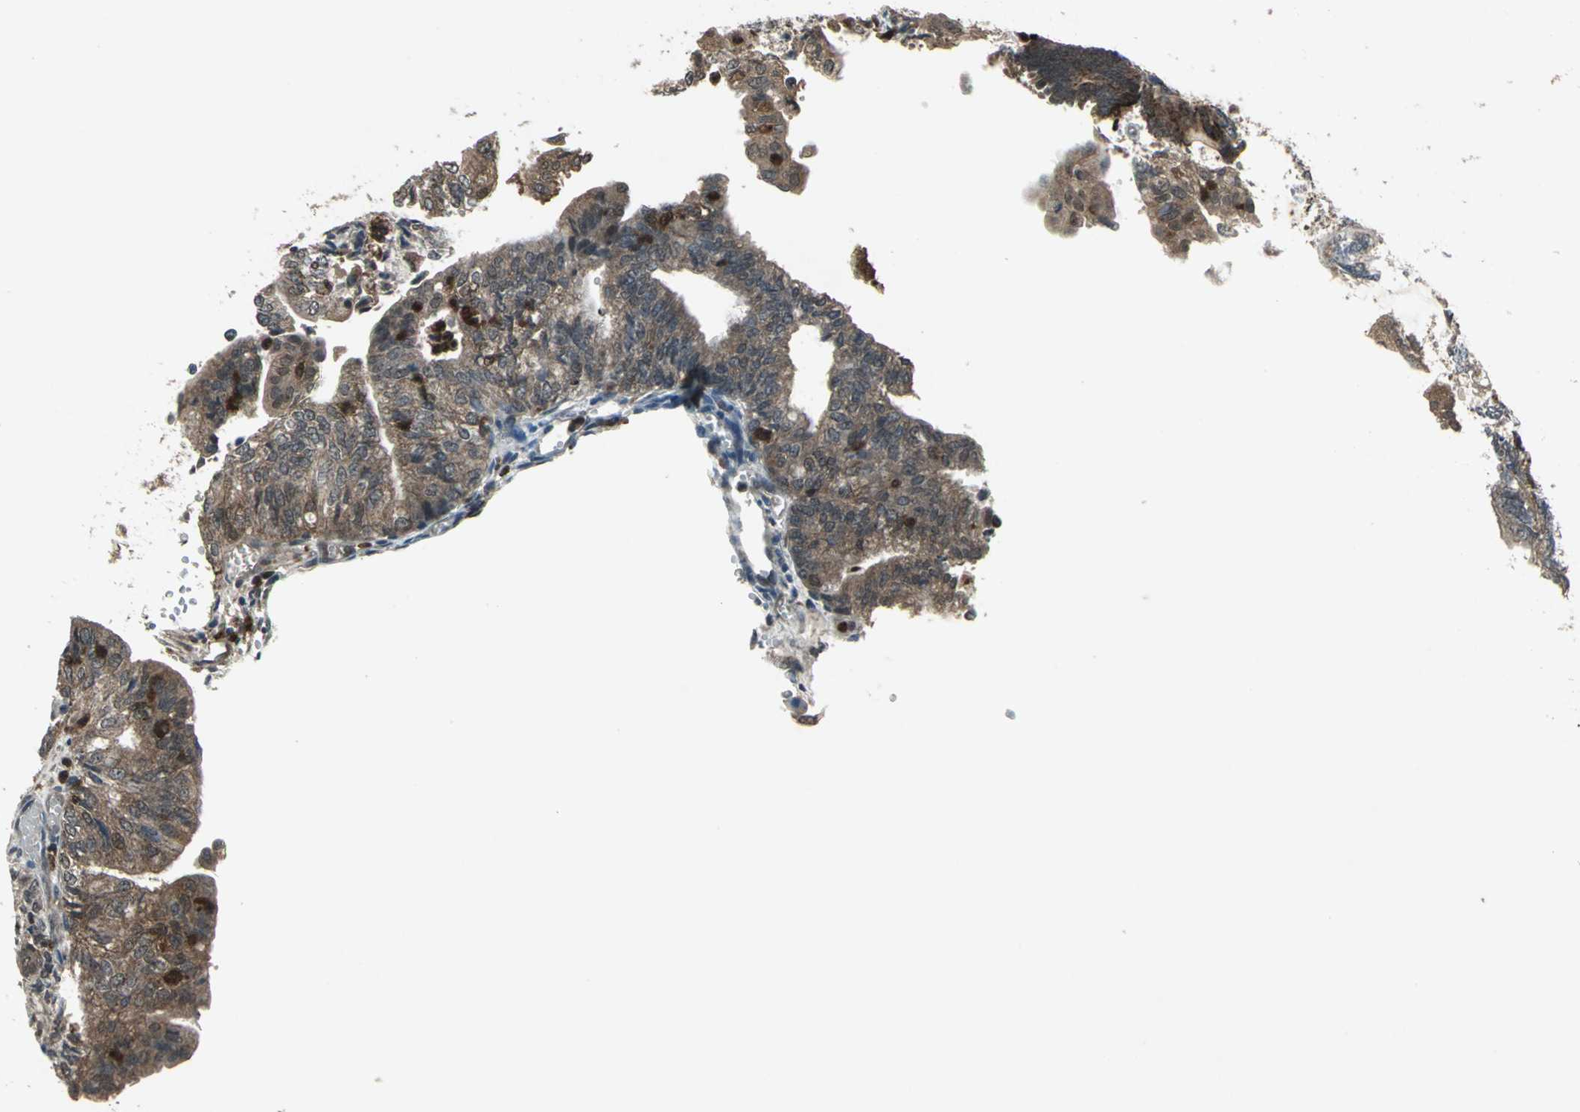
{"staining": {"intensity": "moderate", "quantity": ">75%", "location": "cytoplasmic/membranous"}, "tissue": "endometrial cancer", "cell_type": "Tumor cells", "image_type": "cancer", "snomed": [{"axis": "morphology", "description": "Adenocarcinoma, NOS"}, {"axis": "topography", "description": "Endometrium"}], "caption": "This is an image of immunohistochemistry (IHC) staining of adenocarcinoma (endometrial), which shows moderate positivity in the cytoplasmic/membranous of tumor cells.", "gene": "PYCARD", "patient": {"sex": "female", "age": 59}}